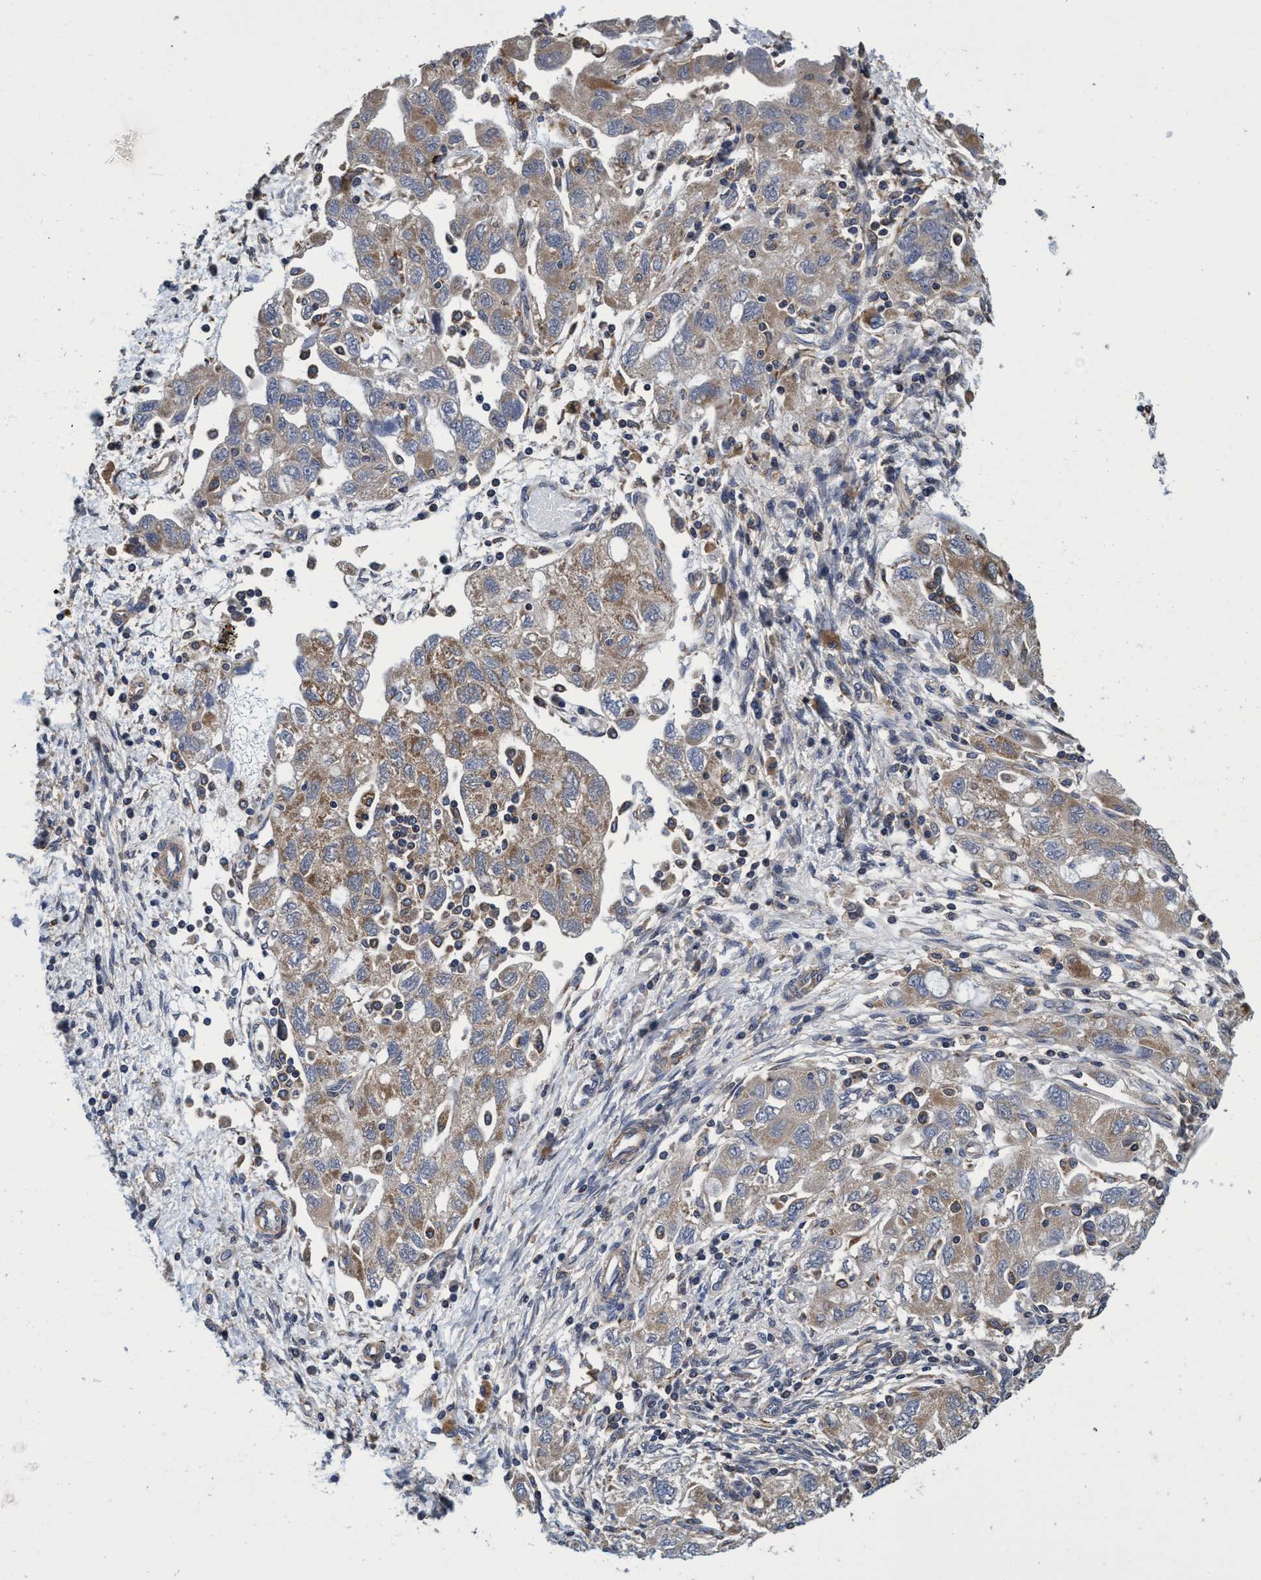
{"staining": {"intensity": "weak", "quantity": ">75%", "location": "cytoplasmic/membranous"}, "tissue": "ovarian cancer", "cell_type": "Tumor cells", "image_type": "cancer", "snomed": [{"axis": "morphology", "description": "Carcinoma, NOS"}, {"axis": "morphology", "description": "Cystadenocarcinoma, serous, NOS"}, {"axis": "topography", "description": "Ovary"}], "caption": "Immunohistochemistry staining of serous cystadenocarcinoma (ovarian), which reveals low levels of weak cytoplasmic/membranous positivity in about >75% of tumor cells indicating weak cytoplasmic/membranous protein expression. The staining was performed using DAB (3,3'-diaminobenzidine) (brown) for protein detection and nuclei were counterstained in hematoxylin (blue).", "gene": "CALCOCO2", "patient": {"sex": "female", "age": 69}}